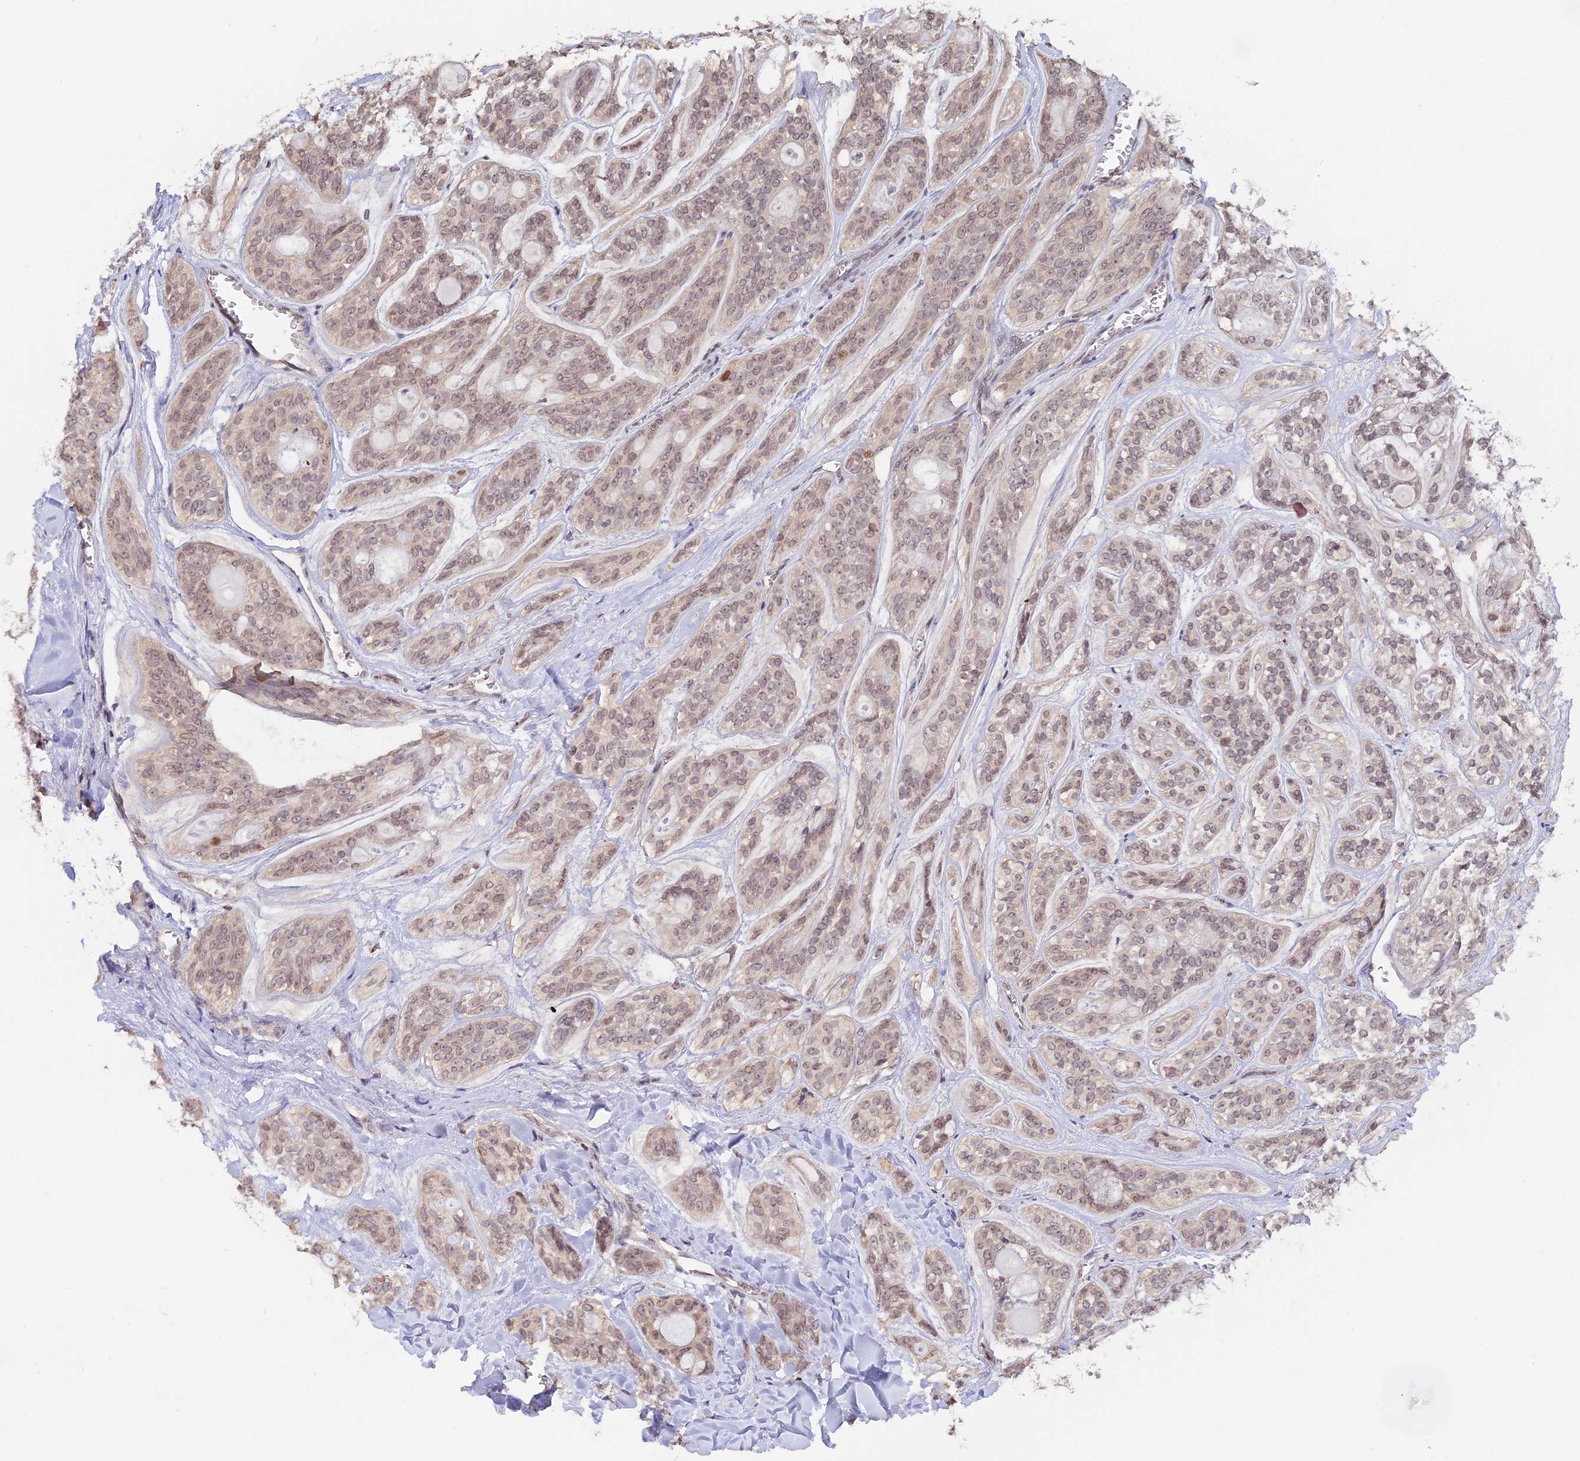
{"staining": {"intensity": "weak", "quantity": "25%-75%", "location": "nuclear"}, "tissue": "head and neck cancer", "cell_type": "Tumor cells", "image_type": "cancer", "snomed": [{"axis": "morphology", "description": "Adenocarcinoma, NOS"}, {"axis": "topography", "description": "Head-Neck"}], "caption": "Adenocarcinoma (head and neck) stained with a protein marker reveals weak staining in tumor cells.", "gene": "RFC5", "patient": {"sex": "male", "age": 66}}